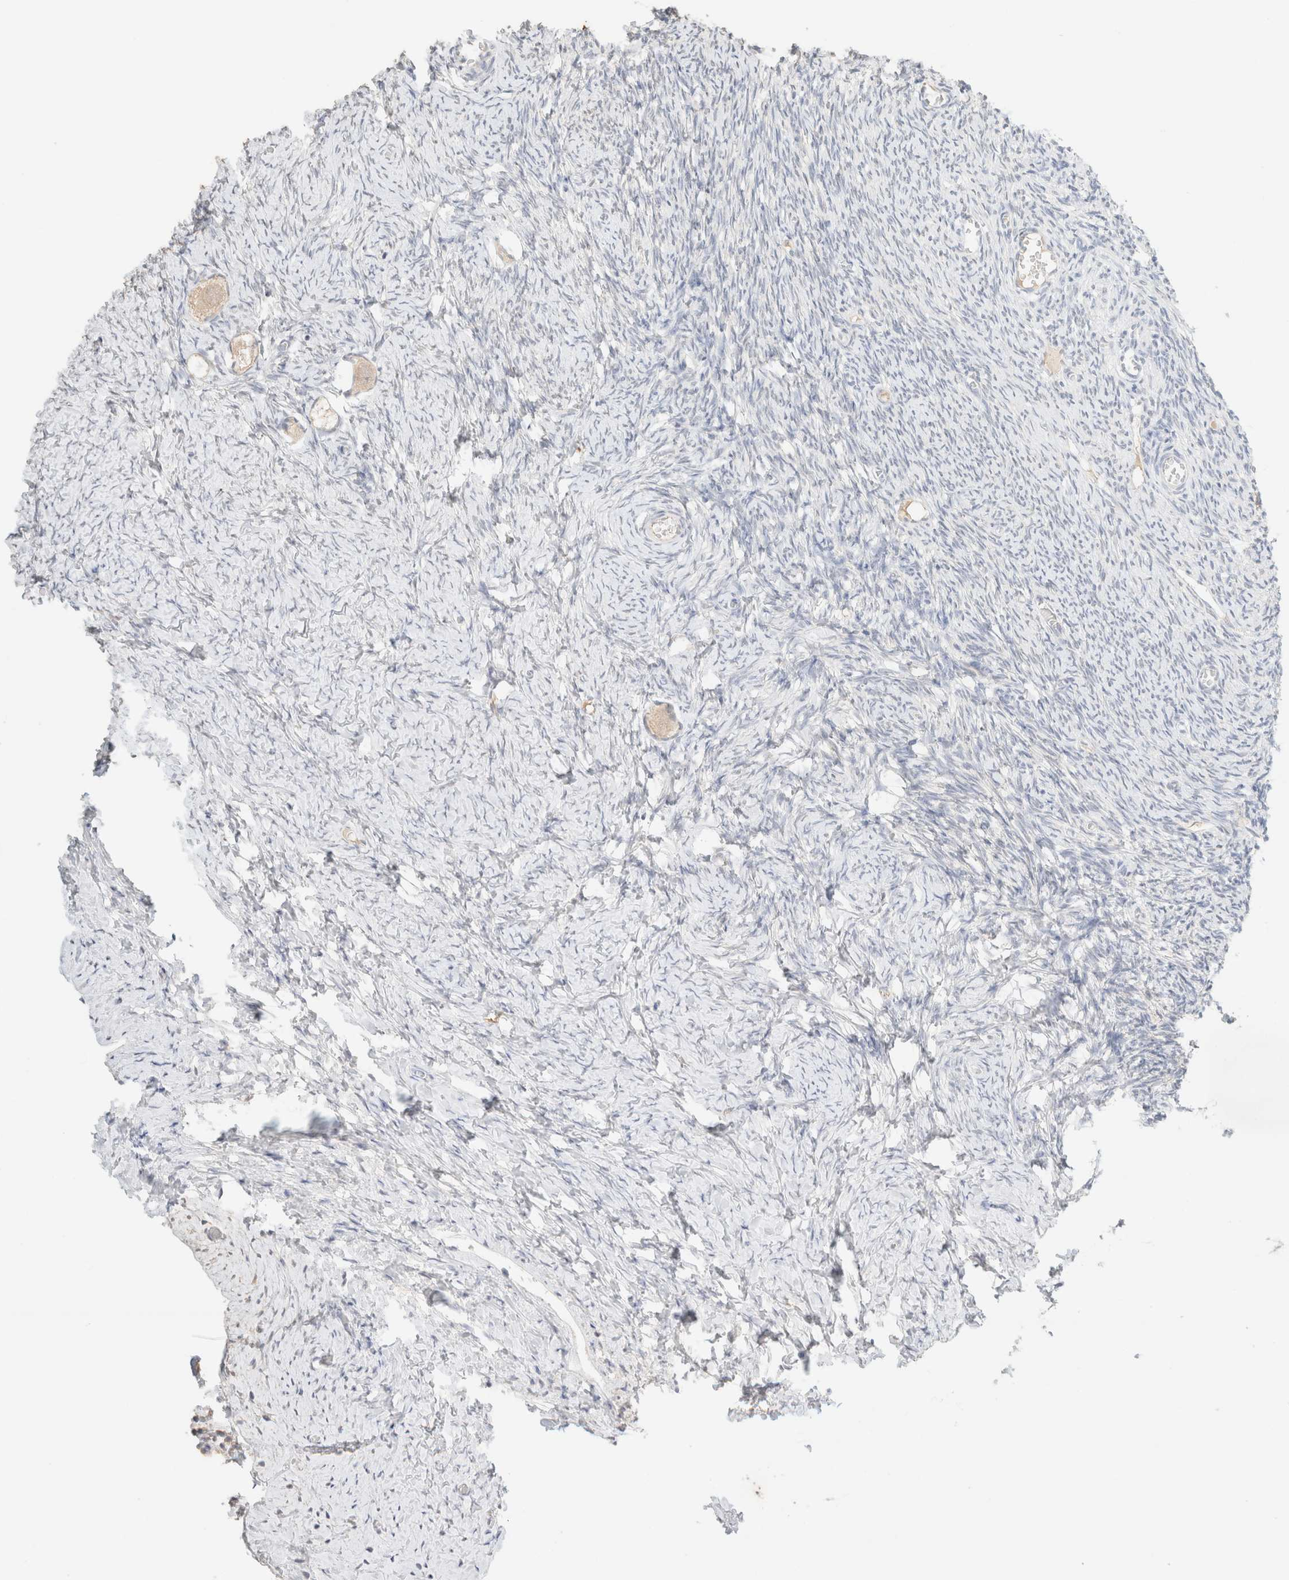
{"staining": {"intensity": "weak", "quantity": "<25%", "location": "cytoplasmic/membranous"}, "tissue": "ovary", "cell_type": "Follicle cells", "image_type": "normal", "snomed": [{"axis": "morphology", "description": "Normal tissue, NOS"}, {"axis": "topography", "description": "Ovary"}], "caption": "Immunohistochemical staining of benign ovary demonstrates no significant staining in follicle cells.", "gene": "CPA1", "patient": {"sex": "female", "age": 27}}